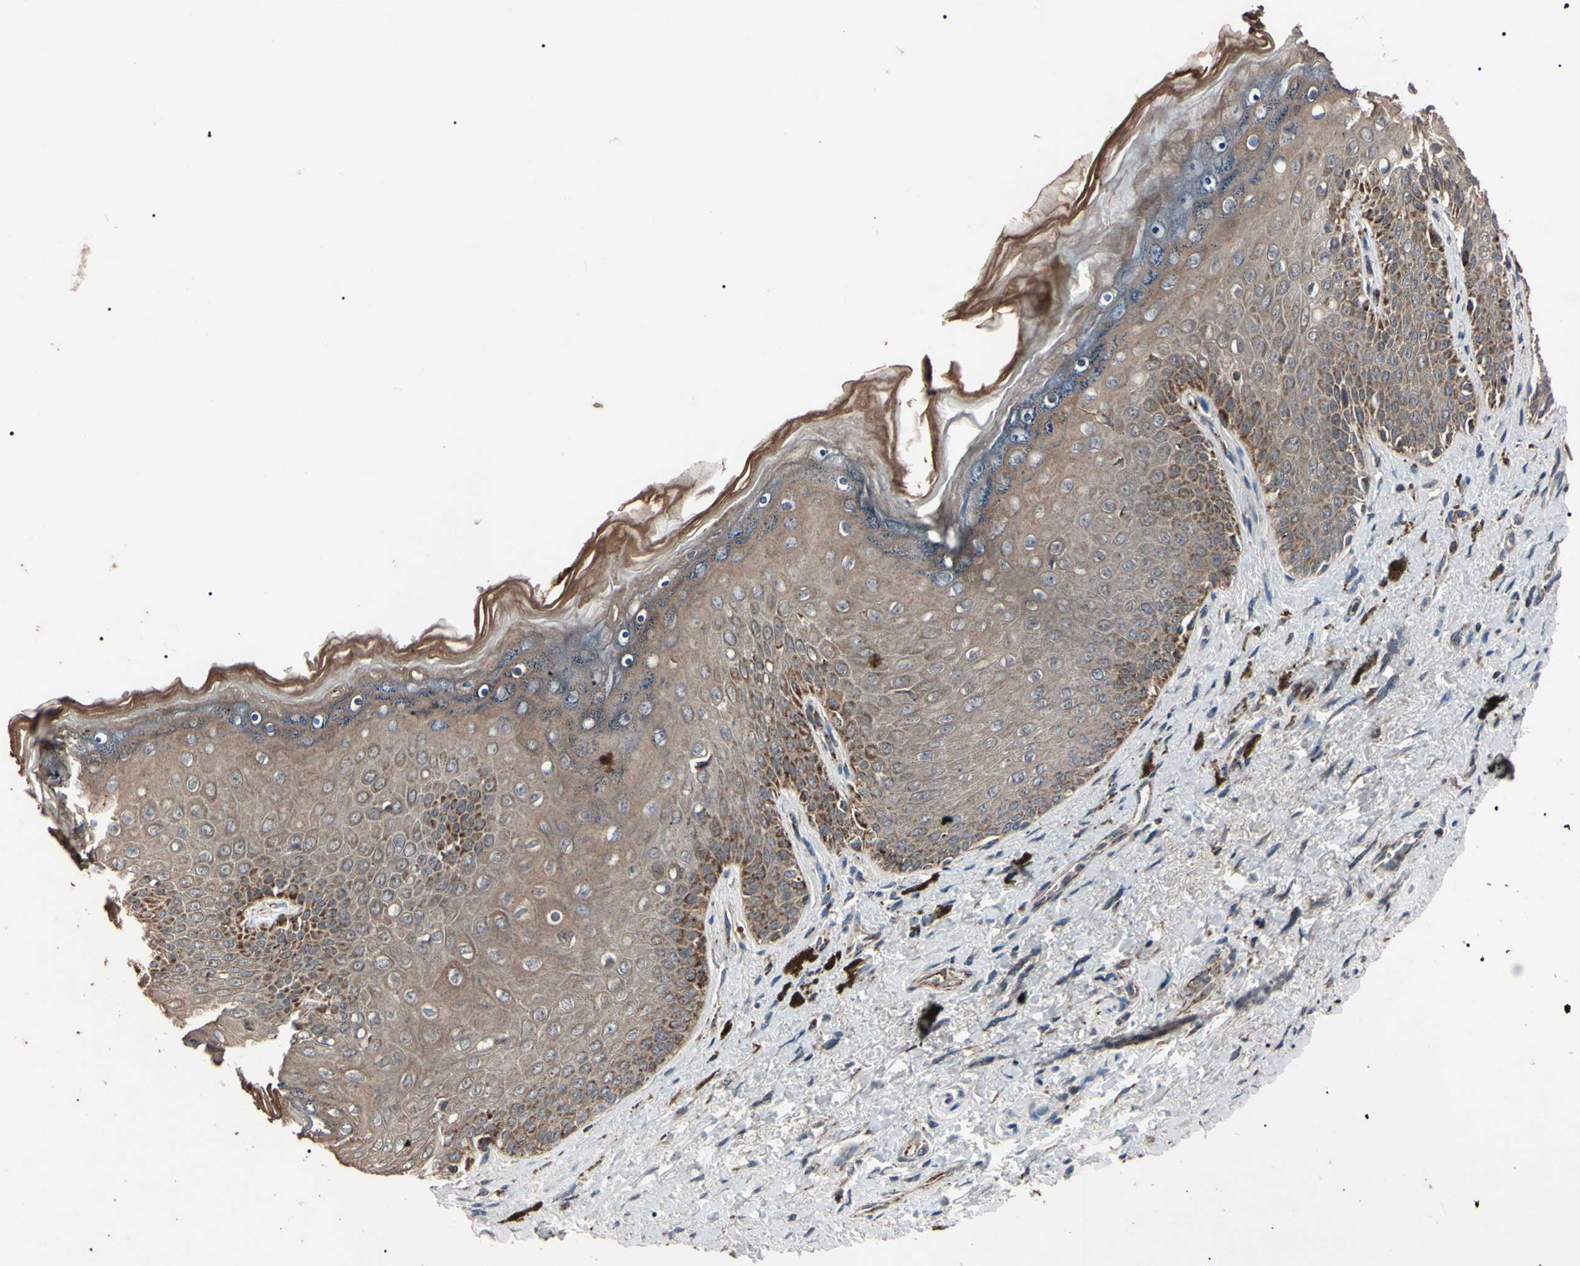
{"staining": {"intensity": "weak", "quantity": ">75%", "location": "cytoplasmic/membranous"}, "tissue": "skin", "cell_type": "Epidermal cells", "image_type": "normal", "snomed": [{"axis": "morphology", "description": "Normal tissue, NOS"}, {"axis": "topography", "description": "Anal"}], "caption": "Immunohistochemistry (DAB (3,3'-diaminobenzidine)) staining of unremarkable human skin demonstrates weak cytoplasmic/membranous protein expression in approximately >75% of epidermal cells. The protein of interest is stained brown, and the nuclei are stained in blue (DAB (3,3'-diaminobenzidine) IHC with brightfield microscopy, high magnification).", "gene": "TNFRSF1A", "patient": {"sex": "female", "age": 46}}